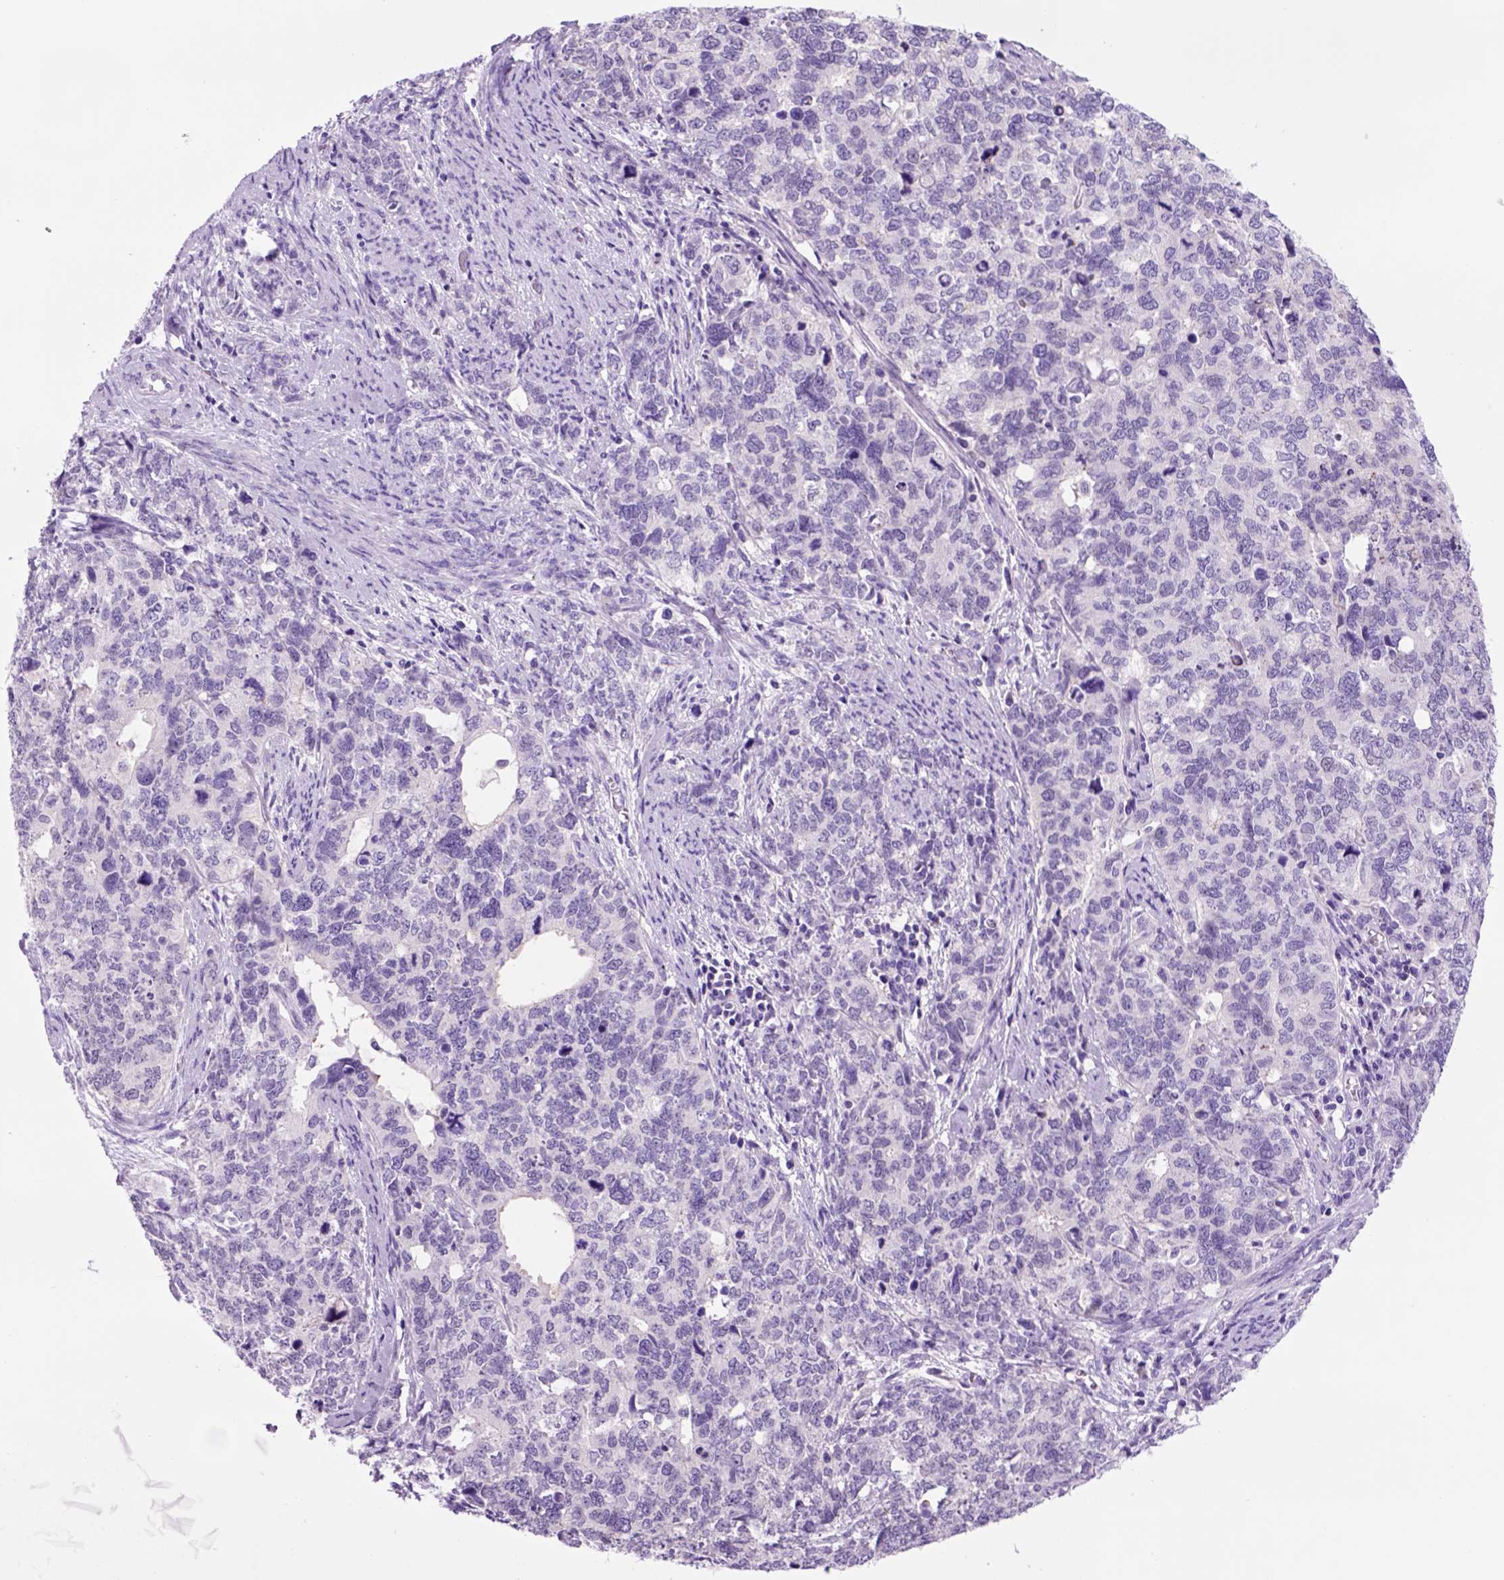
{"staining": {"intensity": "negative", "quantity": "none", "location": "none"}, "tissue": "cervical cancer", "cell_type": "Tumor cells", "image_type": "cancer", "snomed": [{"axis": "morphology", "description": "Squamous cell carcinoma, NOS"}, {"axis": "topography", "description": "Cervix"}], "caption": "The image demonstrates no staining of tumor cells in cervical cancer (squamous cell carcinoma).", "gene": "HHIPL2", "patient": {"sex": "female", "age": 63}}